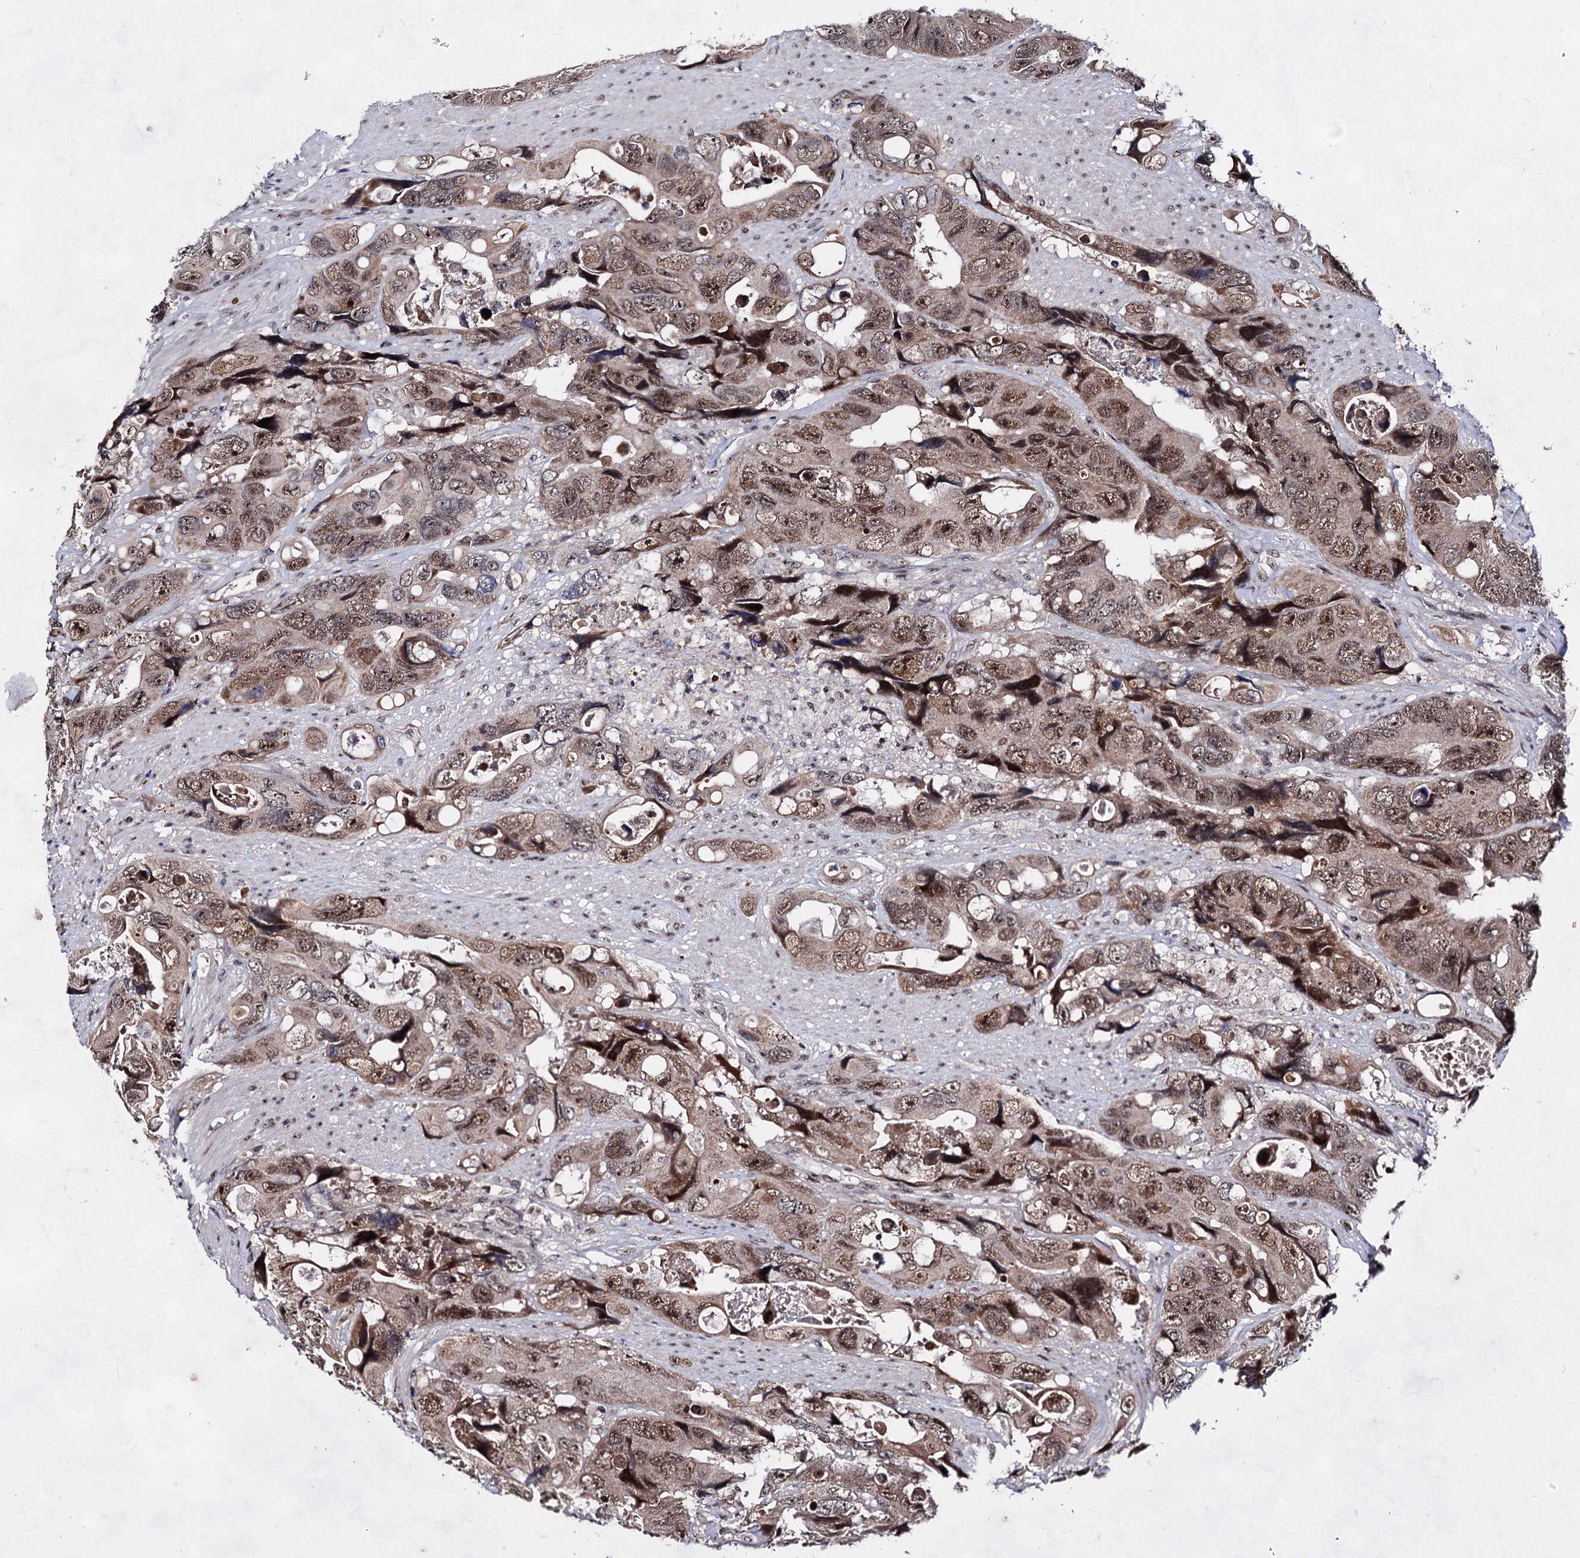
{"staining": {"intensity": "moderate", "quantity": ">75%", "location": "cytoplasmic/membranous,nuclear"}, "tissue": "colorectal cancer", "cell_type": "Tumor cells", "image_type": "cancer", "snomed": [{"axis": "morphology", "description": "Adenocarcinoma, NOS"}, {"axis": "topography", "description": "Rectum"}], "caption": "Human colorectal cancer (adenocarcinoma) stained with a brown dye displays moderate cytoplasmic/membranous and nuclear positive positivity in approximately >75% of tumor cells.", "gene": "EXOSC10", "patient": {"sex": "male", "age": 57}}